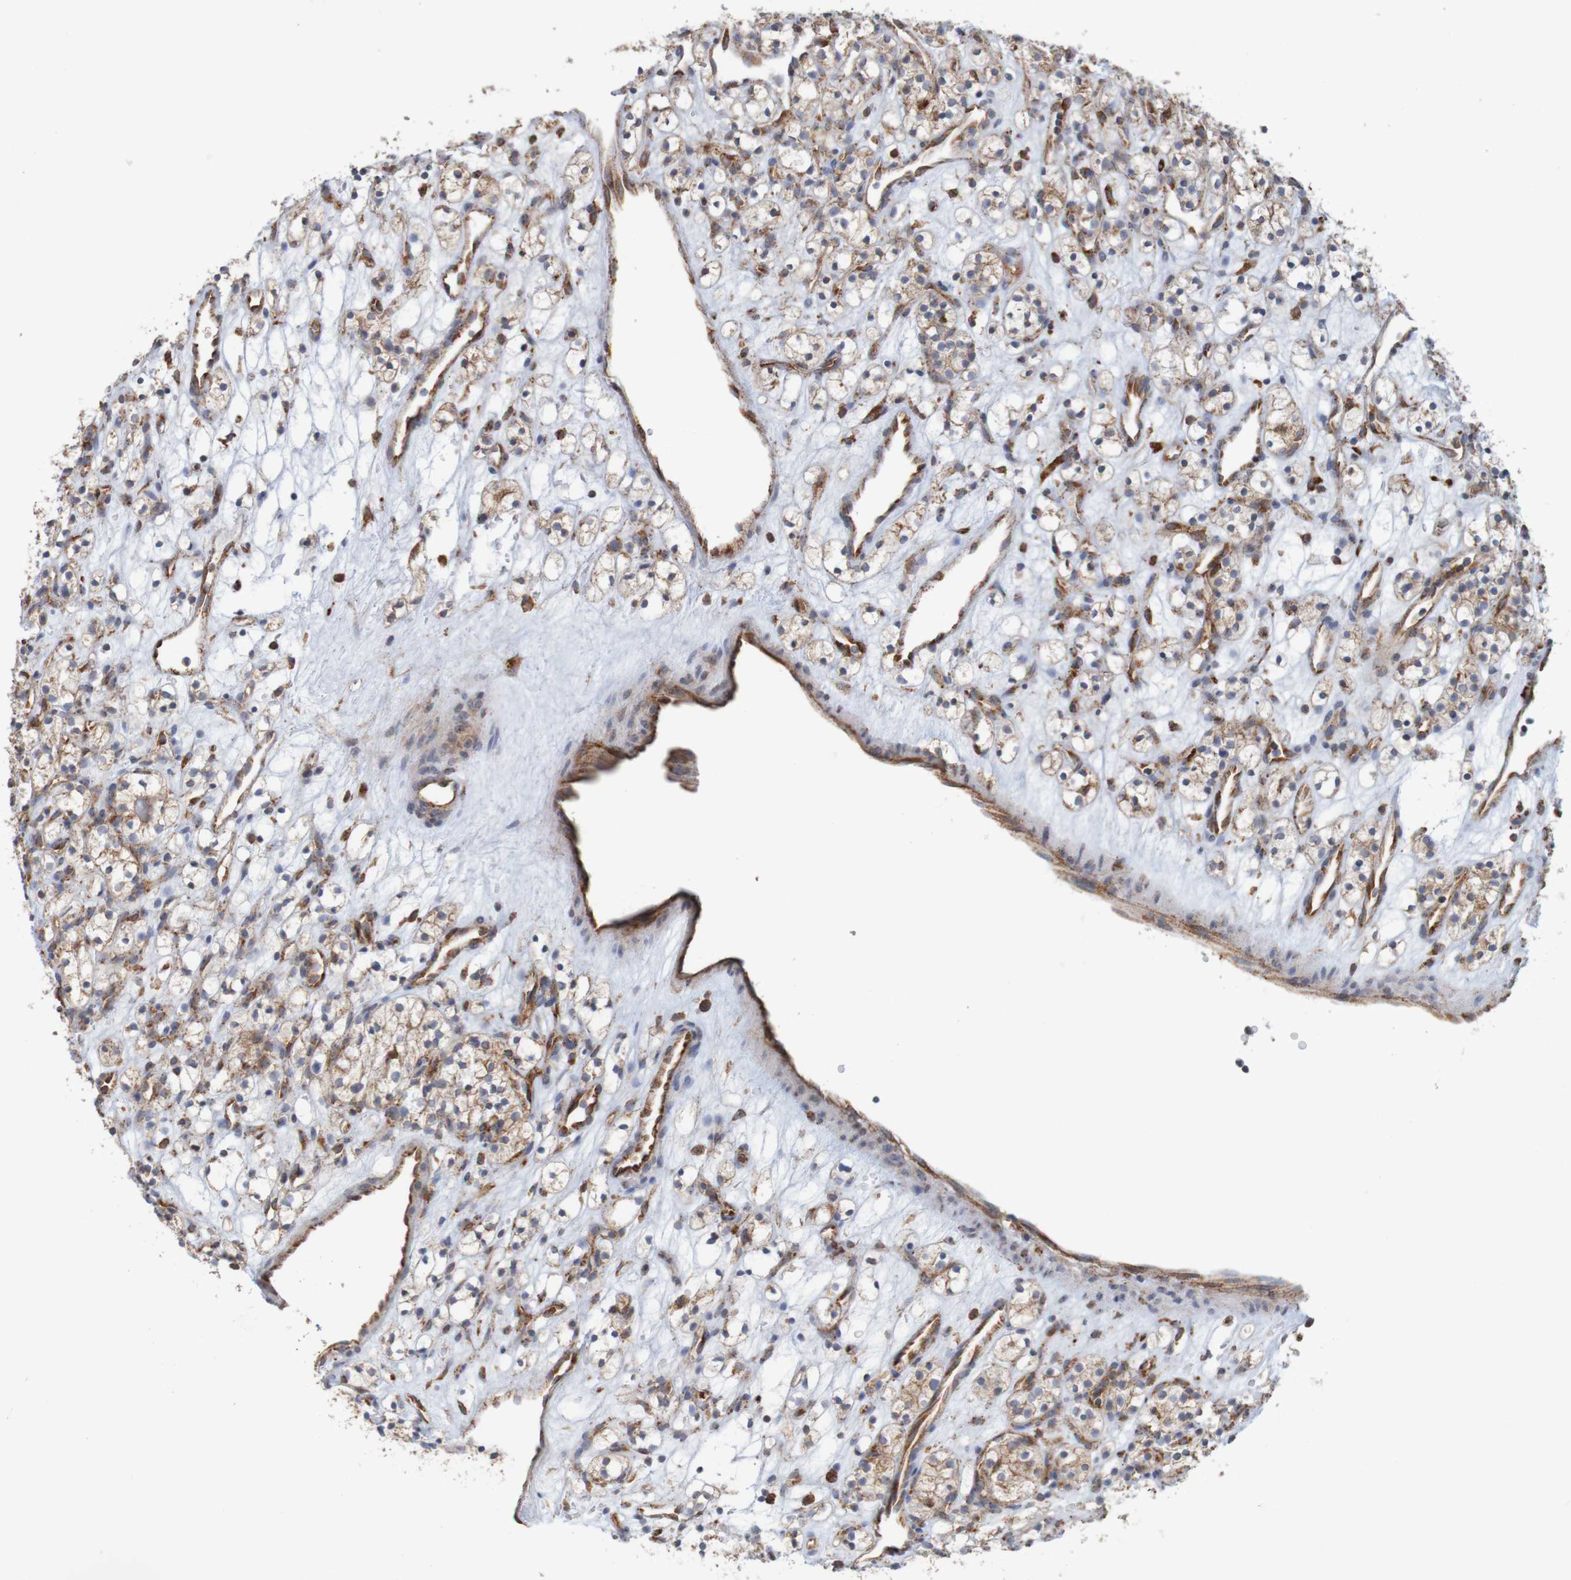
{"staining": {"intensity": "weak", "quantity": ">75%", "location": "cytoplasmic/membranous"}, "tissue": "renal cancer", "cell_type": "Tumor cells", "image_type": "cancer", "snomed": [{"axis": "morphology", "description": "Adenocarcinoma, NOS"}, {"axis": "topography", "description": "Kidney"}], "caption": "Protein staining displays weak cytoplasmic/membranous staining in about >75% of tumor cells in renal cancer.", "gene": "PDIA3", "patient": {"sex": "female", "age": 60}}